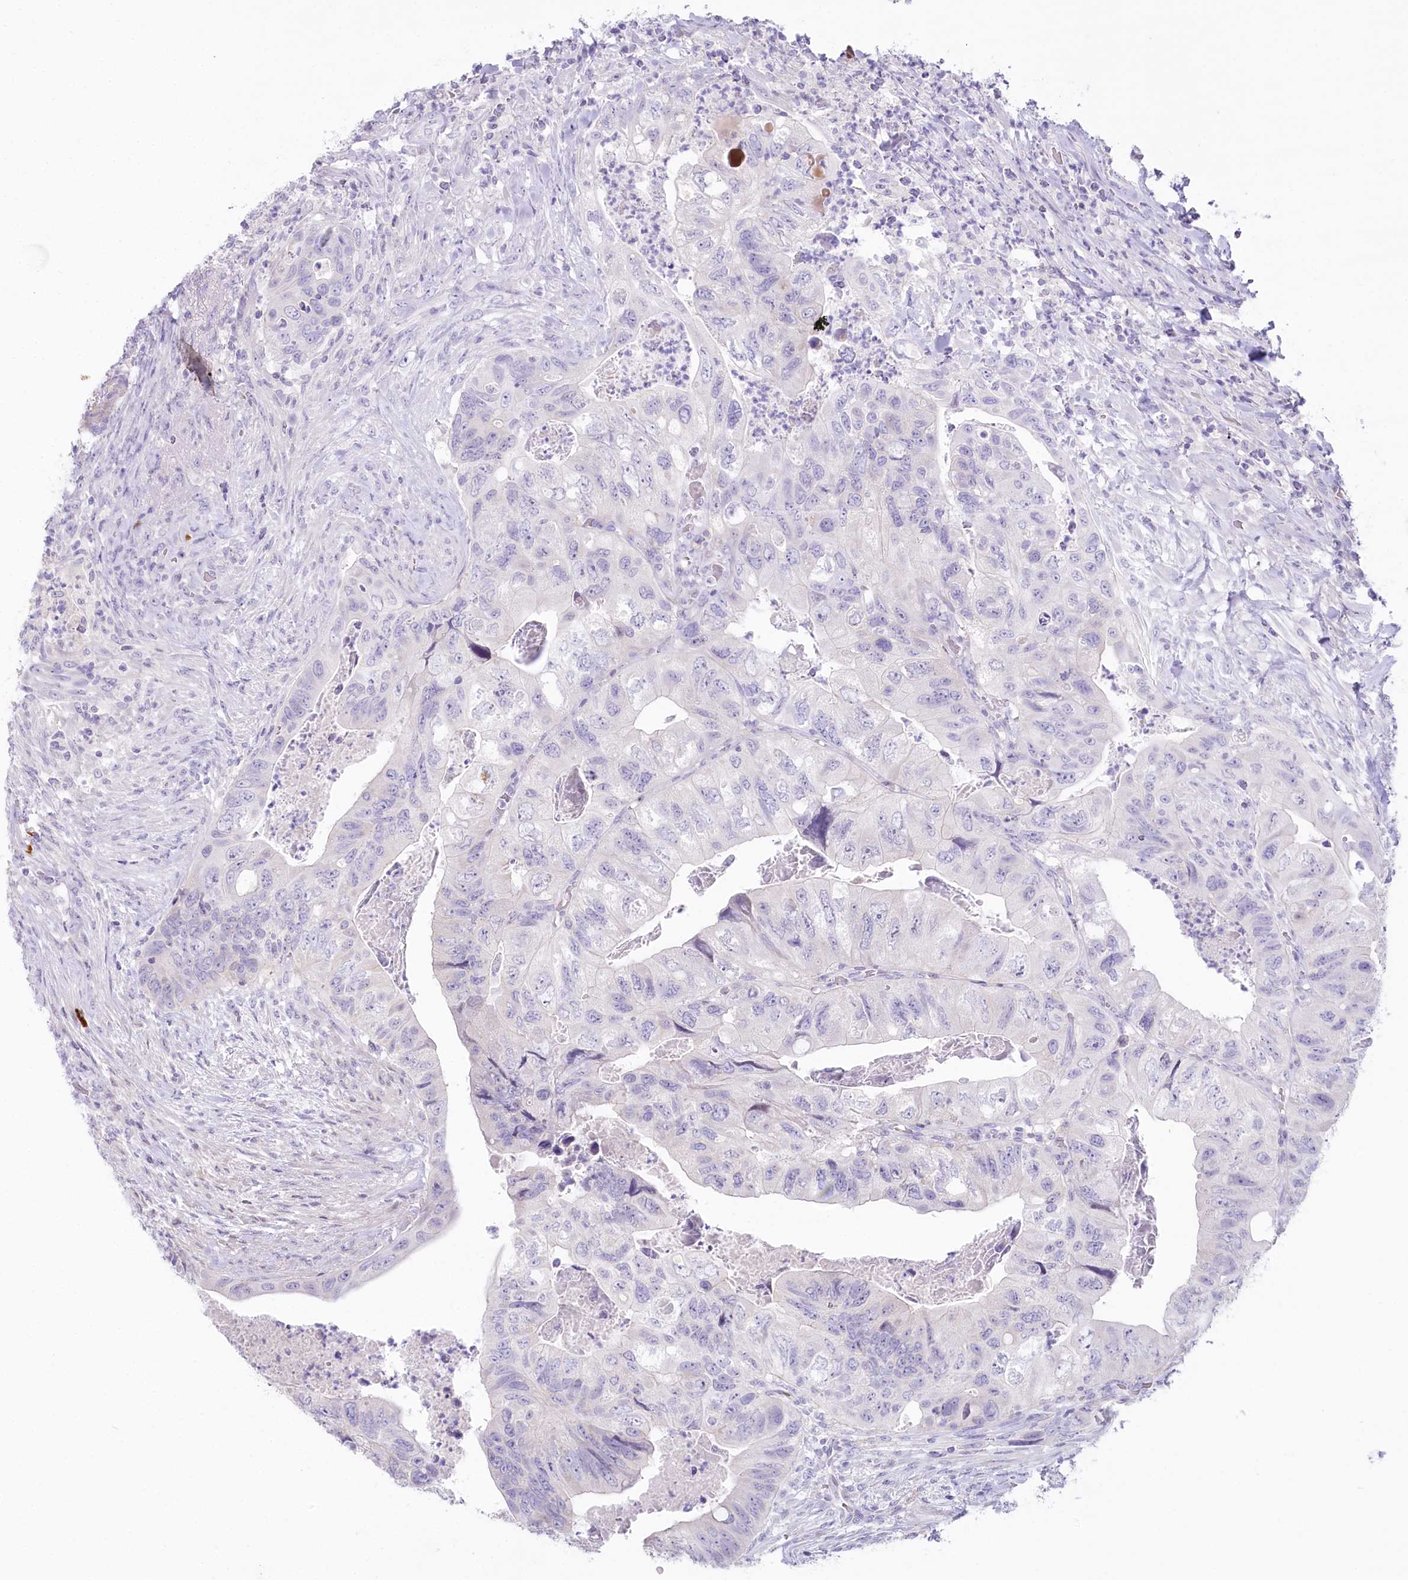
{"staining": {"intensity": "negative", "quantity": "none", "location": "none"}, "tissue": "colorectal cancer", "cell_type": "Tumor cells", "image_type": "cancer", "snomed": [{"axis": "morphology", "description": "Adenocarcinoma, NOS"}, {"axis": "topography", "description": "Rectum"}], "caption": "DAB immunohistochemical staining of human colorectal cancer demonstrates no significant staining in tumor cells.", "gene": "MYOZ1", "patient": {"sex": "male", "age": 63}}